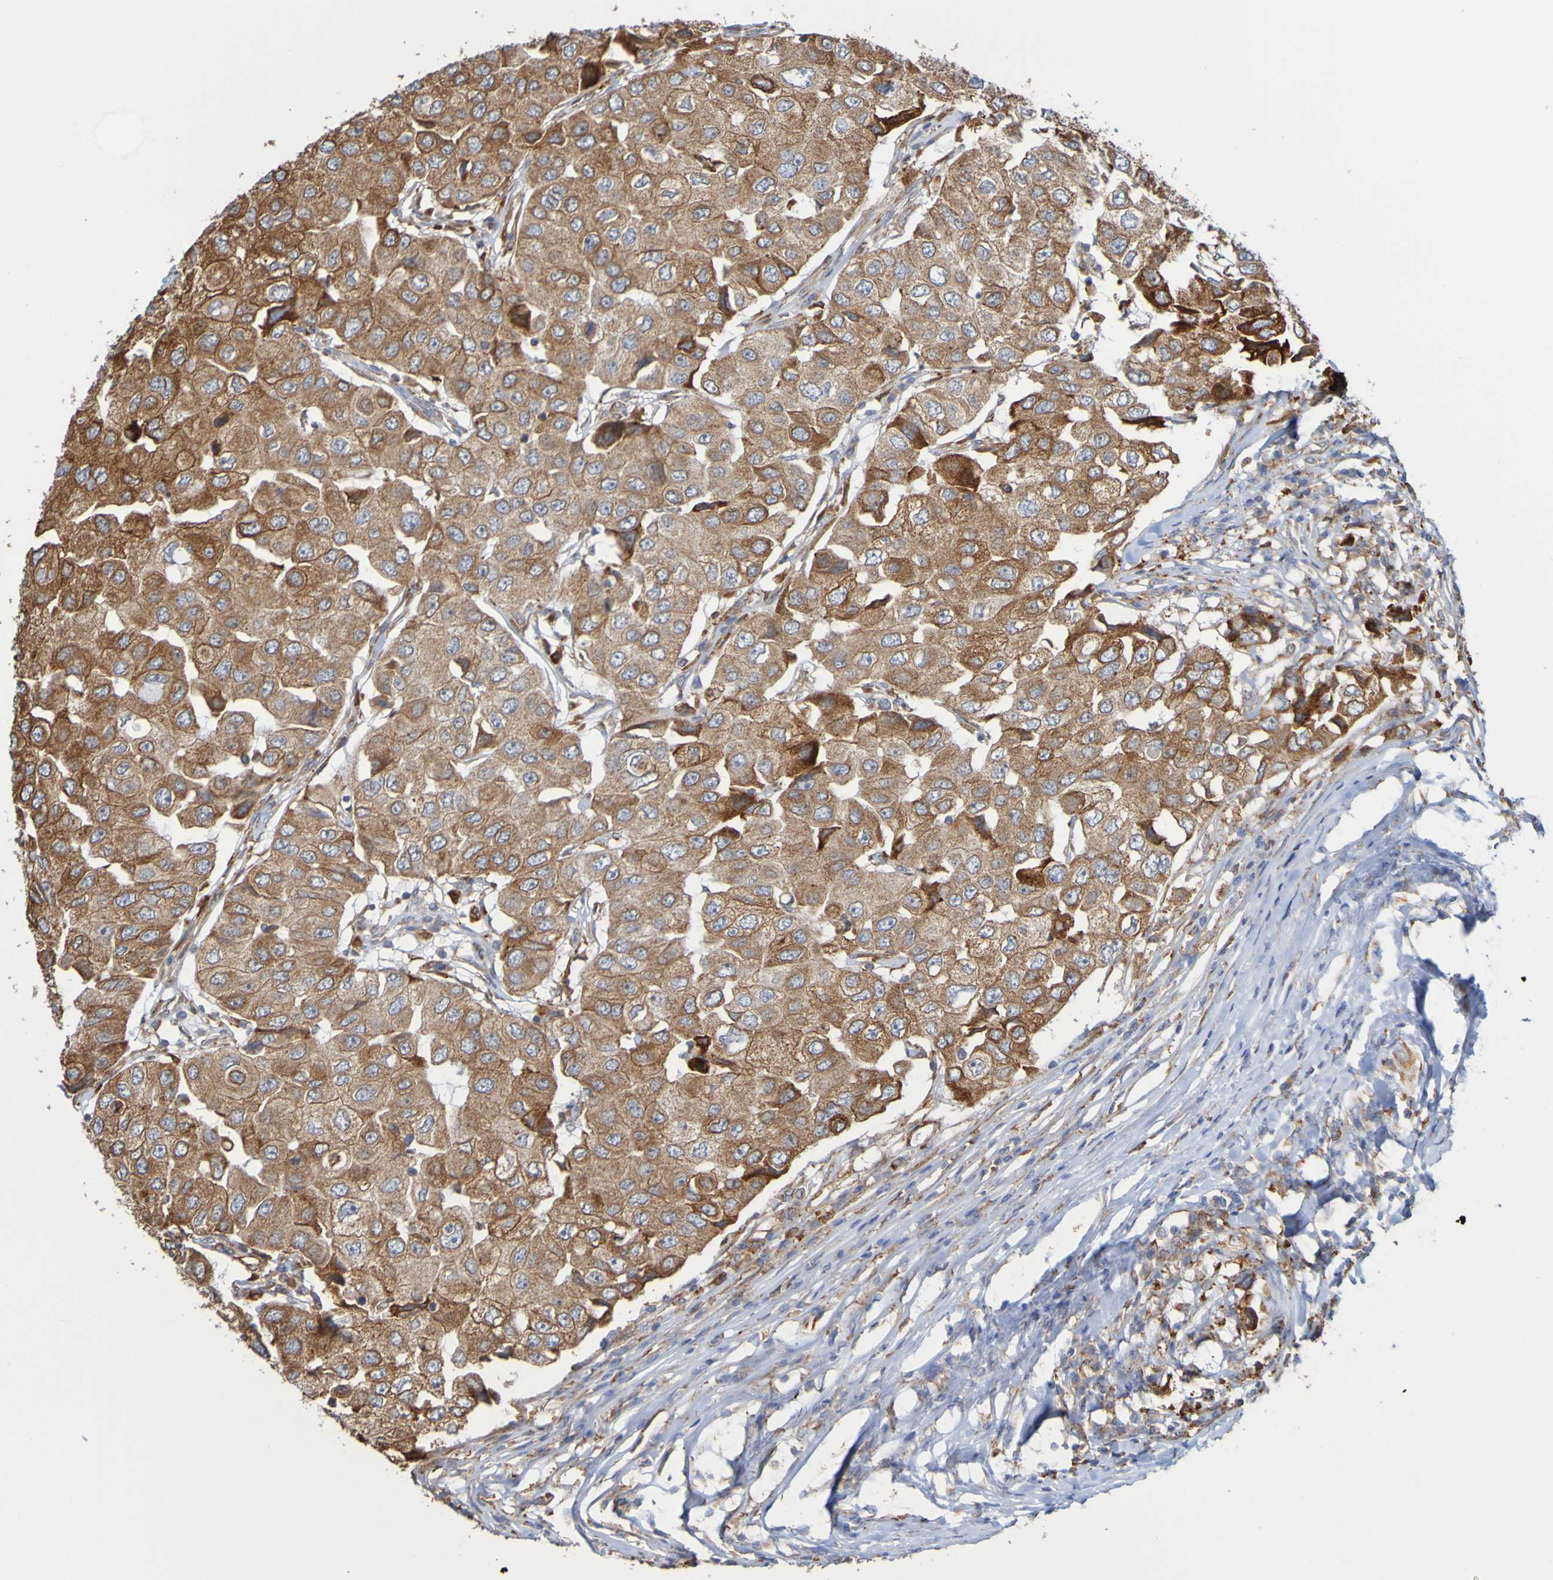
{"staining": {"intensity": "strong", "quantity": ">75%", "location": "cytoplasmic/membranous"}, "tissue": "breast cancer", "cell_type": "Tumor cells", "image_type": "cancer", "snomed": [{"axis": "morphology", "description": "Duct carcinoma"}, {"axis": "topography", "description": "Breast"}], "caption": "Immunohistochemical staining of human breast cancer (intraductal carcinoma) displays high levels of strong cytoplasmic/membranous protein positivity in approximately >75% of tumor cells.", "gene": "PDIA3", "patient": {"sex": "female", "age": 27}}